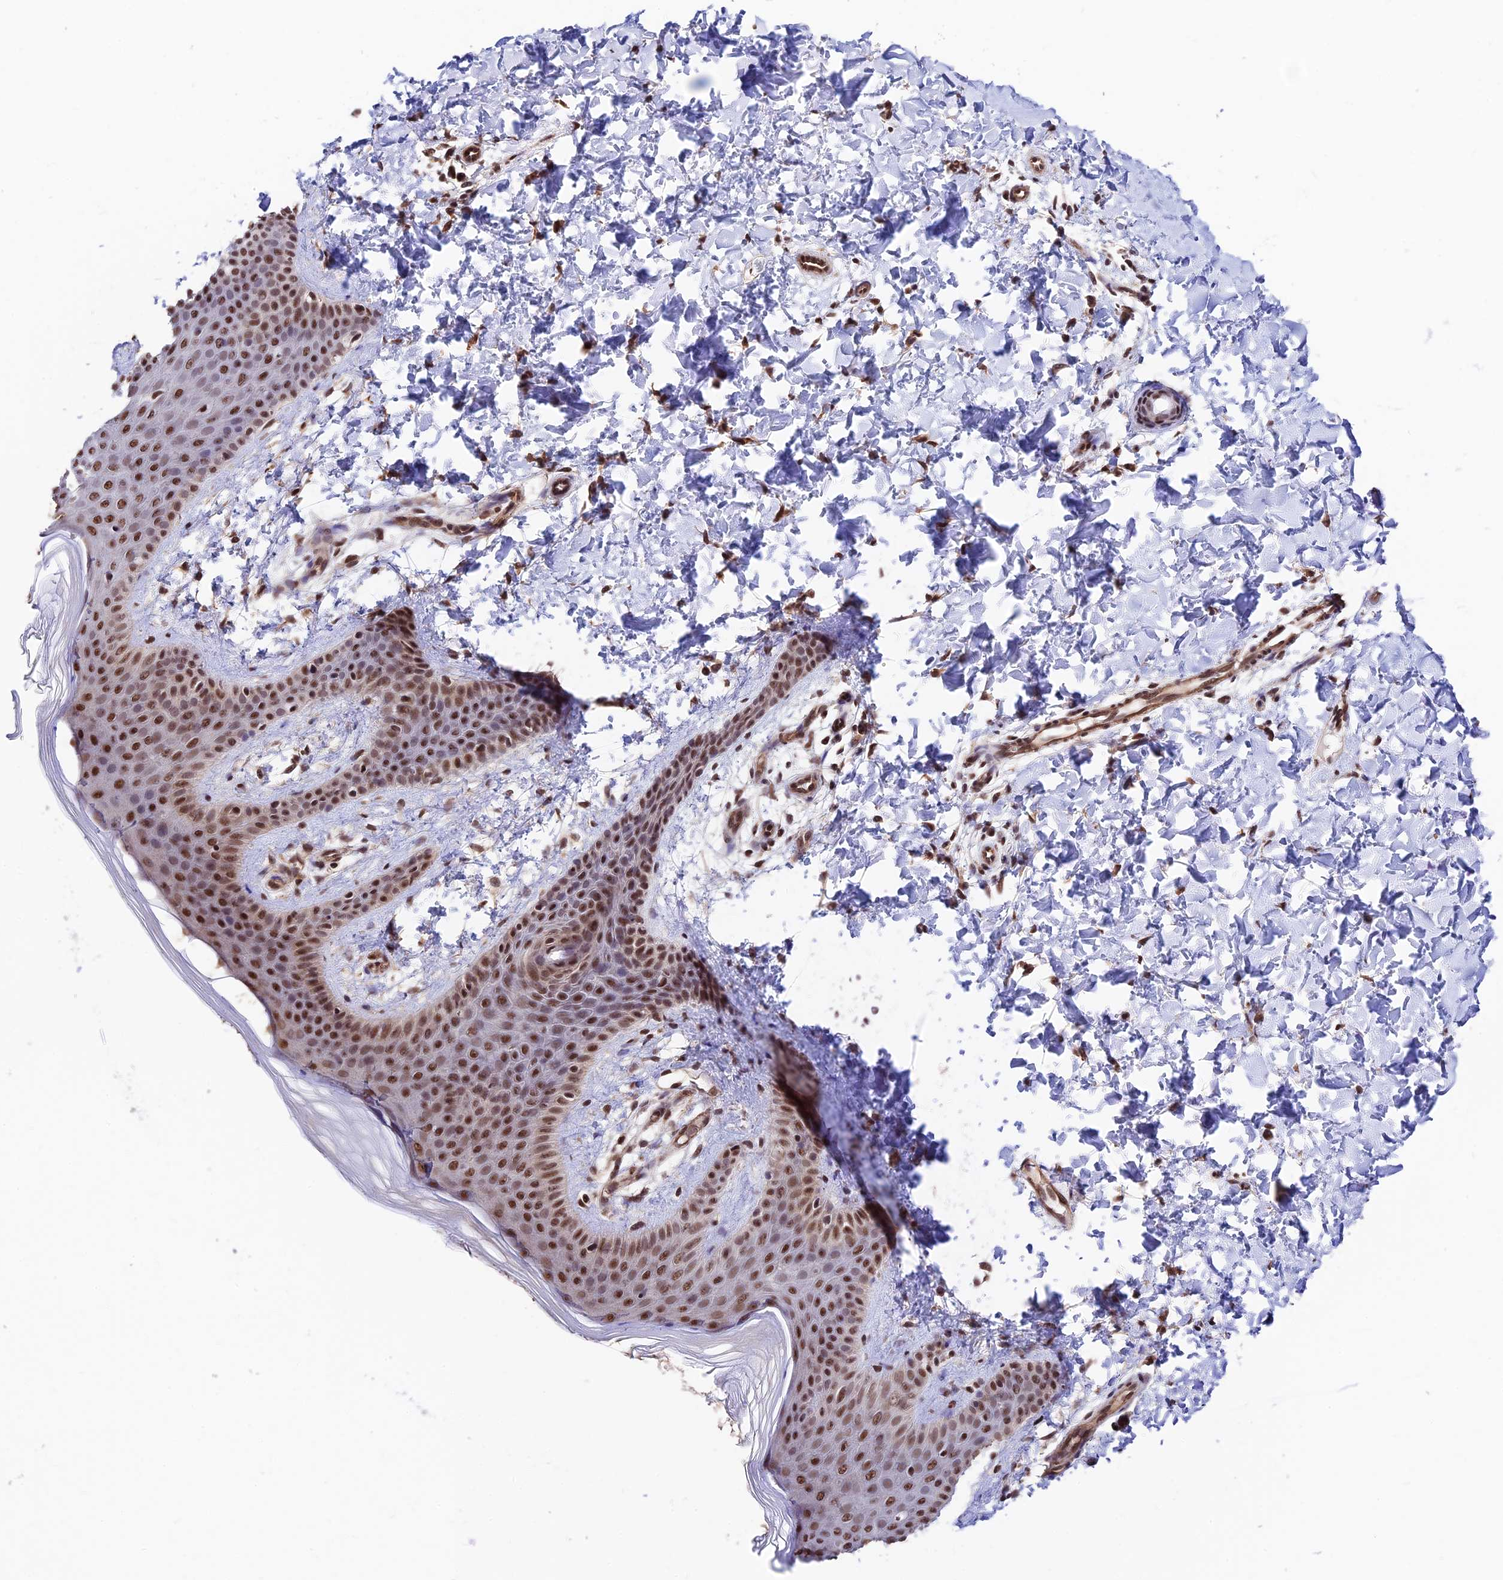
{"staining": {"intensity": "strong", "quantity": ">75%", "location": "nuclear"}, "tissue": "skin", "cell_type": "Fibroblasts", "image_type": "normal", "snomed": [{"axis": "morphology", "description": "Normal tissue, NOS"}, {"axis": "topography", "description": "Skin"}], "caption": "Protein positivity by IHC displays strong nuclear staining in approximately >75% of fibroblasts in normal skin.", "gene": "RBM42", "patient": {"sex": "male", "age": 36}}